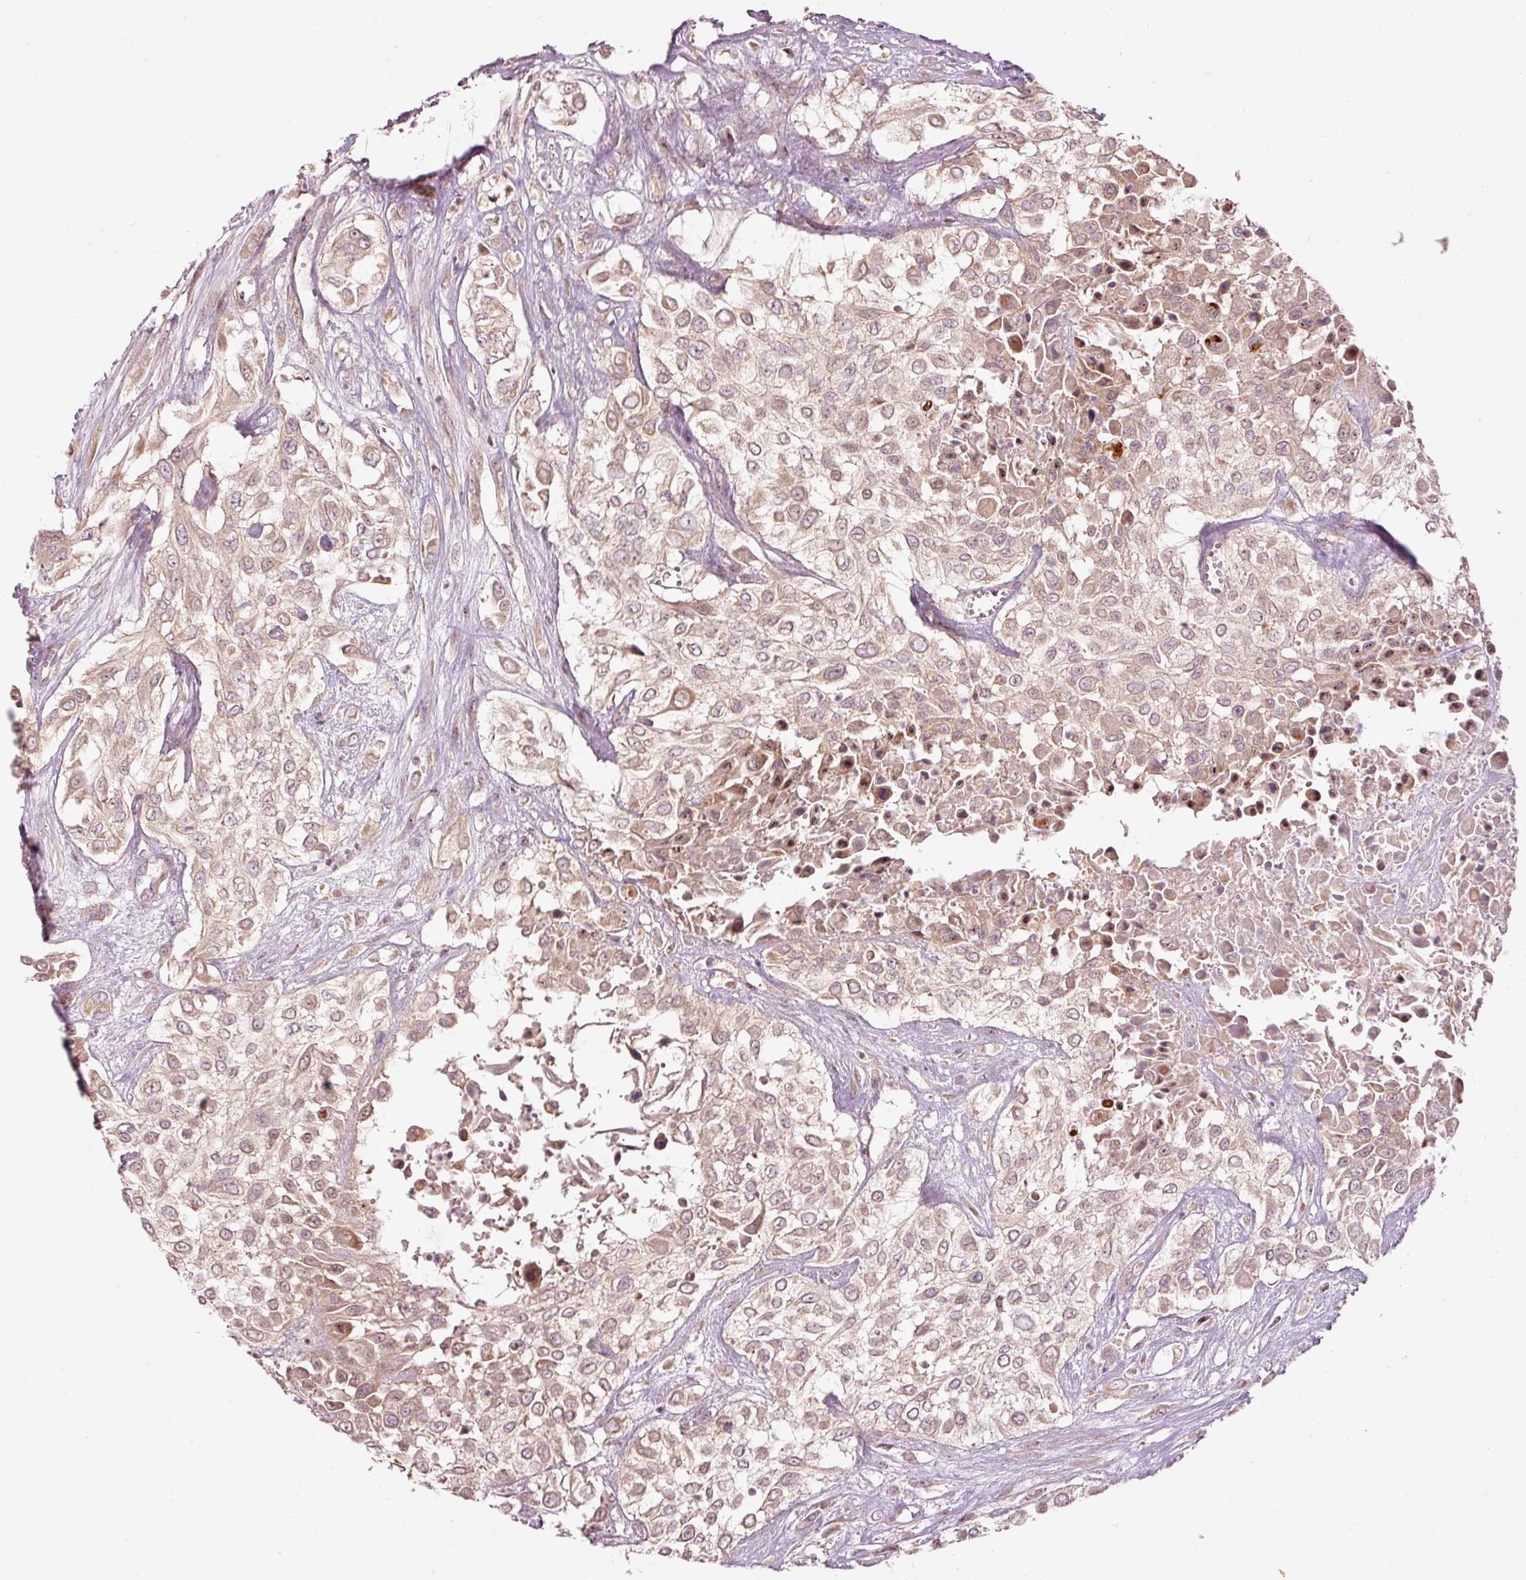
{"staining": {"intensity": "weak", "quantity": "25%-75%", "location": "cytoplasmic/membranous"}, "tissue": "urothelial cancer", "cell_type": "Tumor cells", "image_type": "cancer", "snomed": [{"axis": "morphology", "description": "Urothelial carcinoma, High grade"}, {"axis": "topography", "description": "Urinary bladder"}], "caption": "Tumor cells show weak cytoplasmic/membranous expression in about 25%-75% of cells in urothelial carcinoma (high-grade).", "gene": "MAP10", "patient": {"sex": "male", "age": 57}}